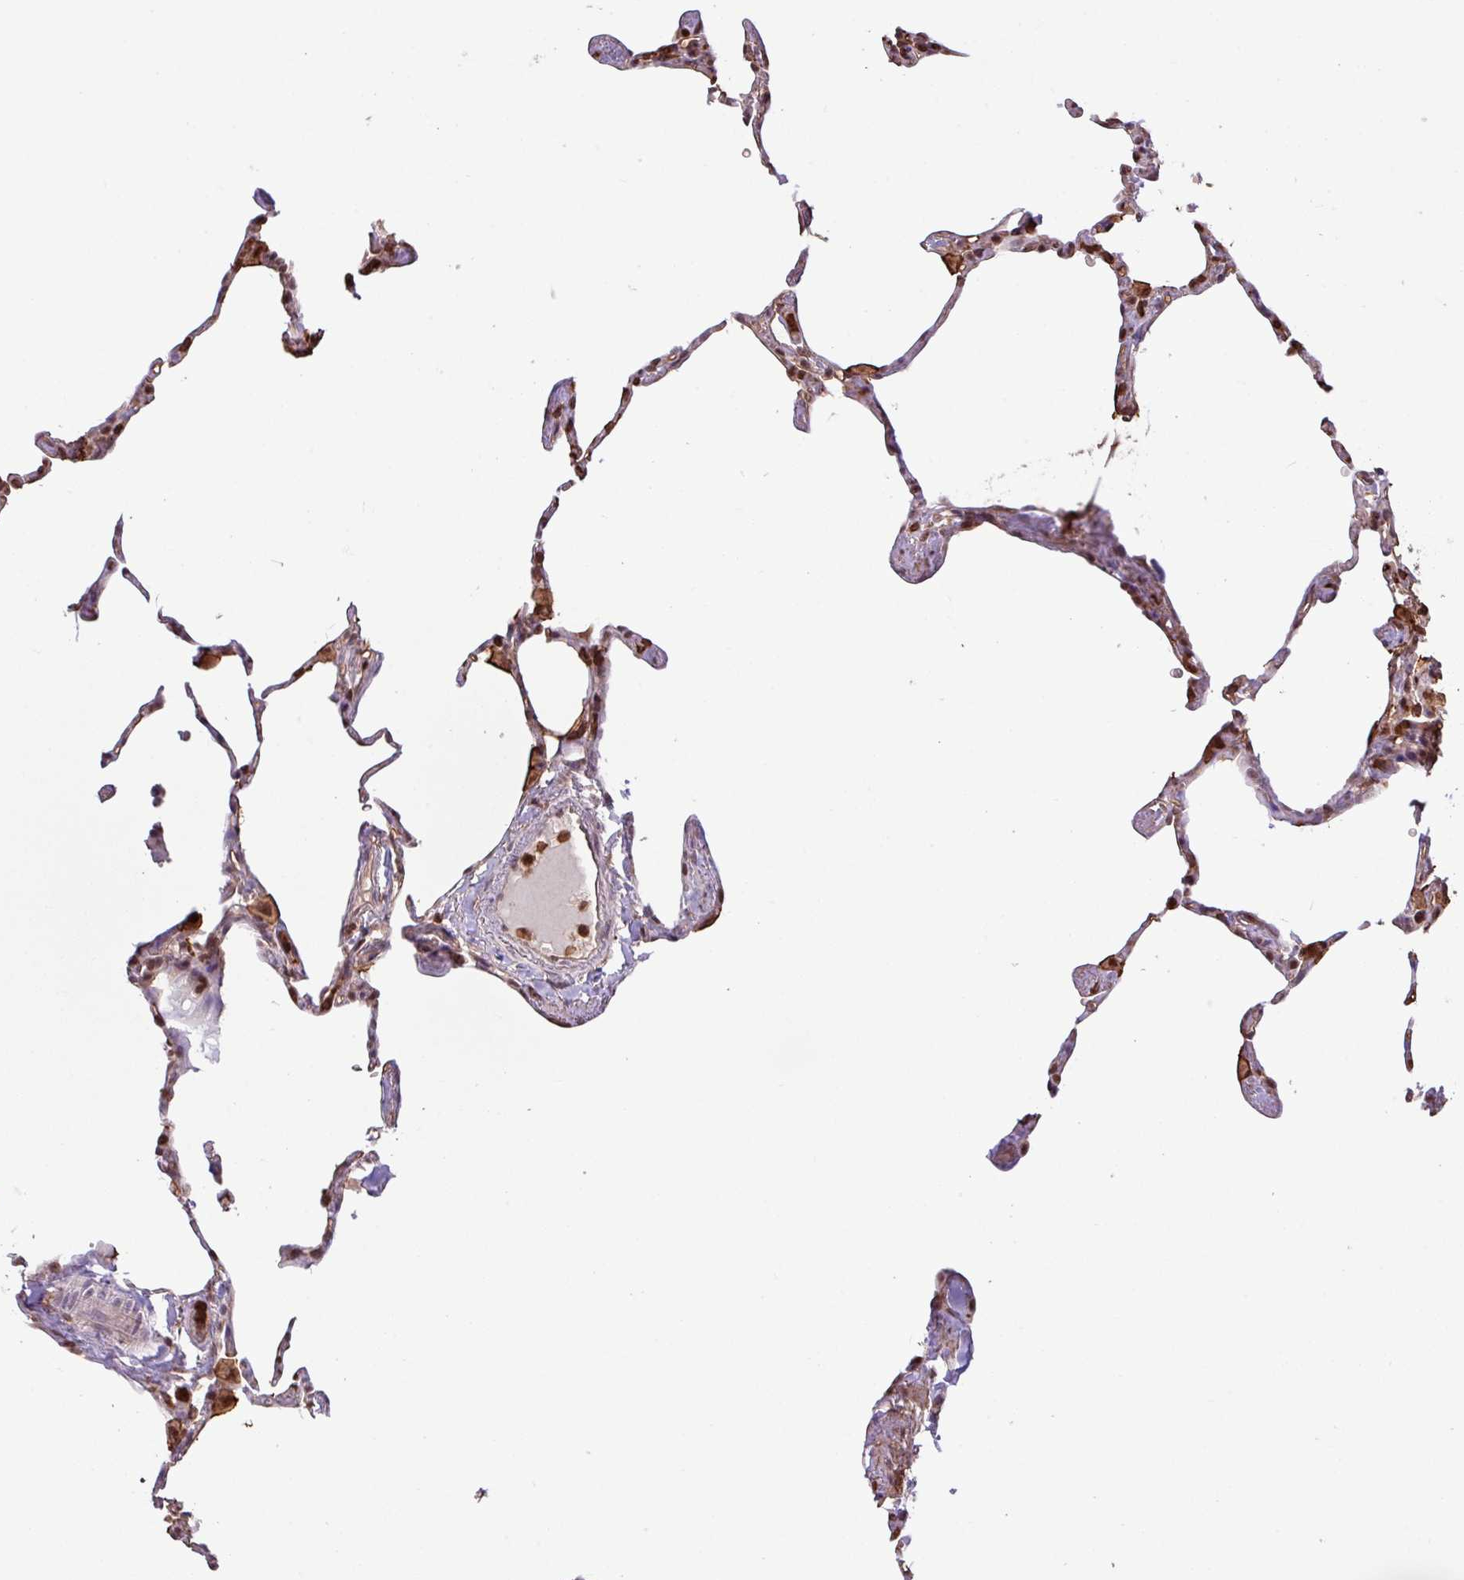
{"staining": {"intensity": "moderate", "quantity": "25%-75%", "location": "cytoplasmic/membranous,nuclear"}, "tissue": "lung", "cell_type": "Alveolar cells", "image_type": "normal", "snomed": [{"axis": "morphology", "description": "Normal tissue, NOS"}, {"axis": "topography", "description": "Lung"}], "caption": "A brown stain shows moderate cytoplasmic/membranous,nuclear staining of a protein in alveolar cells of benign lung.", "gene": "GON7", "patient": {"sex": "male", "age": 65}}